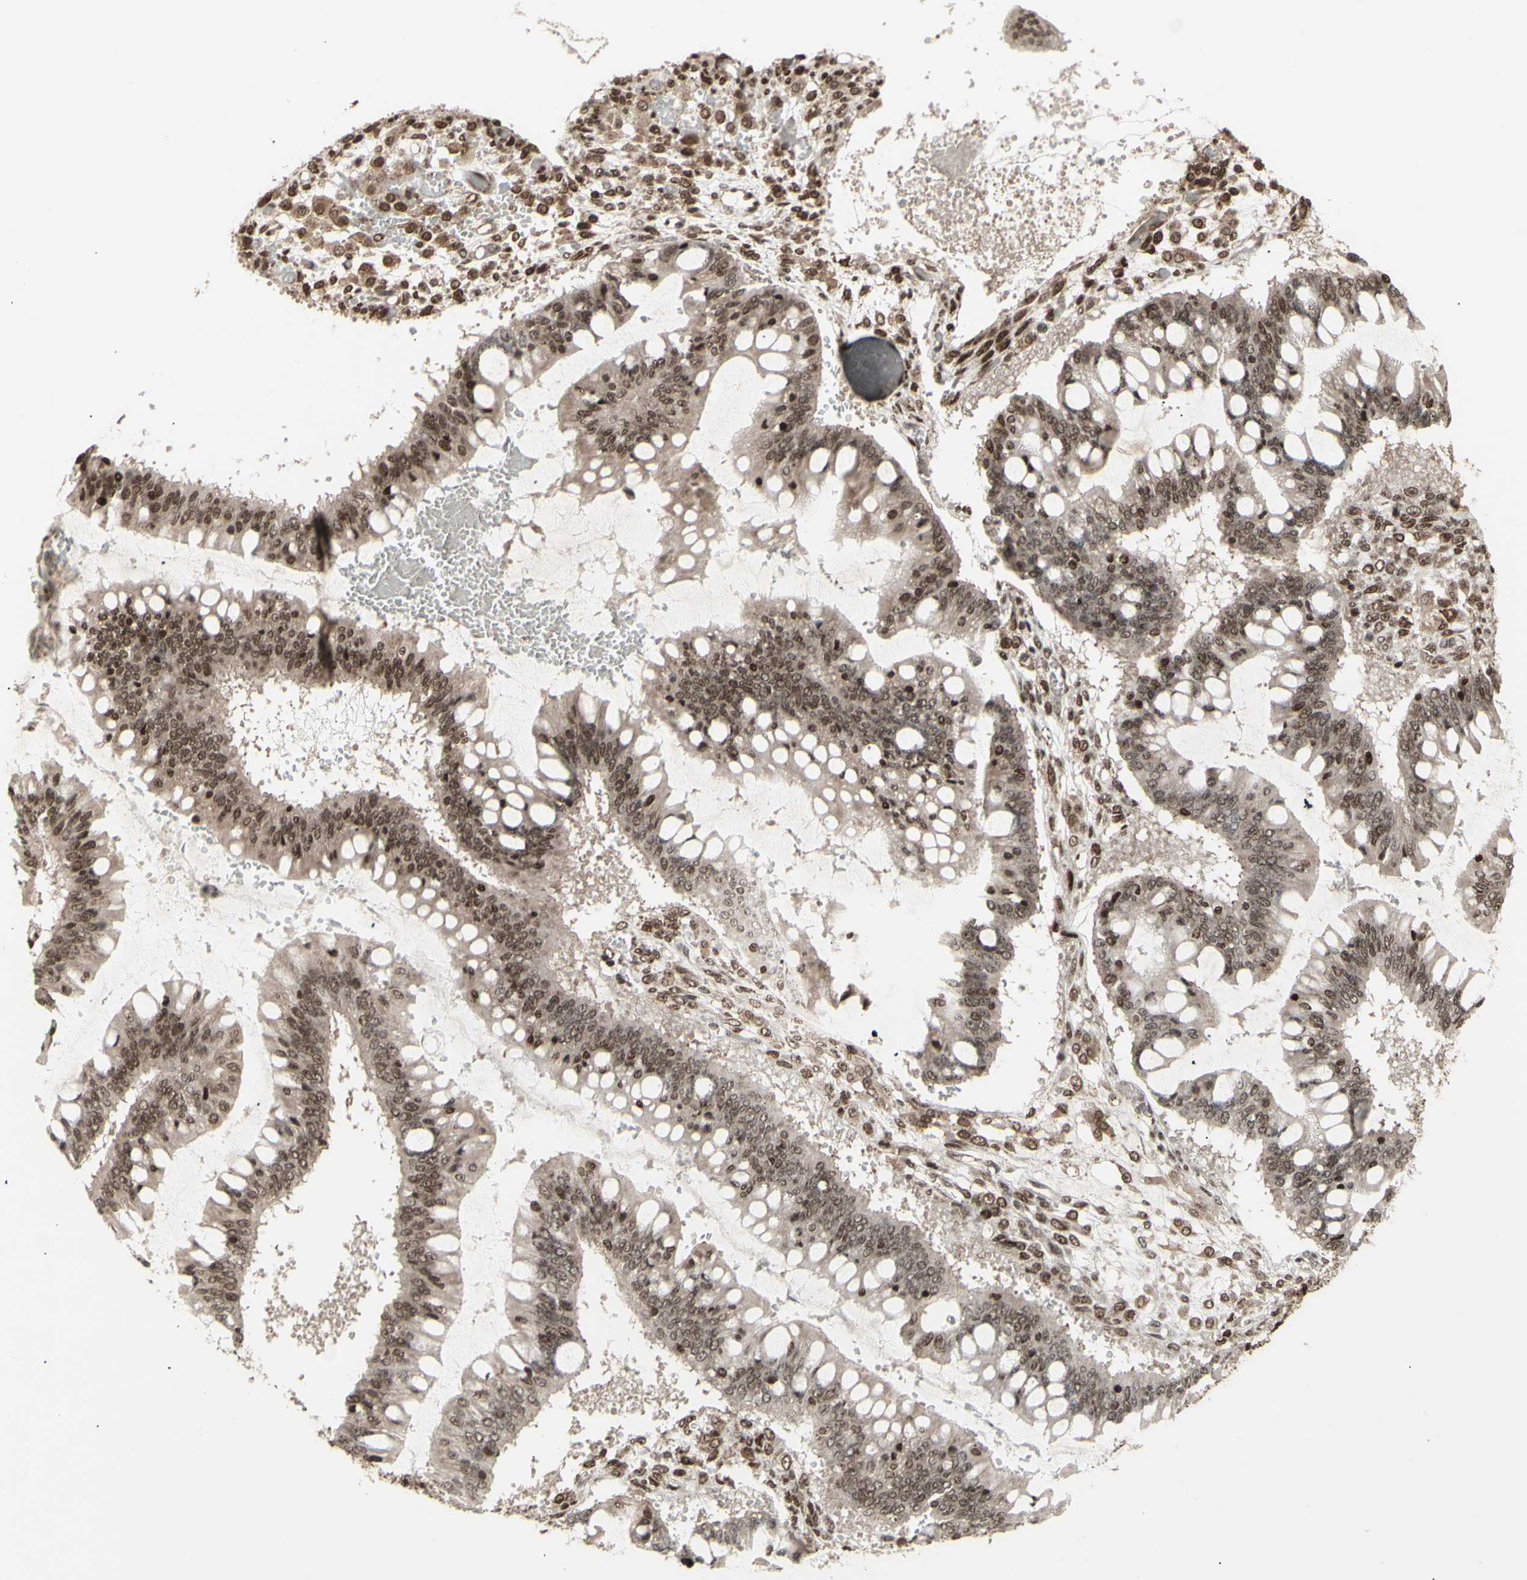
{"staining": {"intensity": "moderate", "quantity": "25%-75%", "location": "cytoplasmic/membranous,nuclear"}, "tissue": "ovarian cancer", "cell_type": "Tumor cells", "image_type": "cancer", "snomed": [{"axis": "morphology", "description": "Cystadenocarcinoma, mucinous, NOS"}, {"axis": "topography", "description": "Ovary"}], "caption": "Immunohistochemistry (DAB (3,3'-diaminobenzidine)) staining of human ovarian cancer (mucinous cystadenocarcinoma) shows moderate cytoplasmic/membranous and nuclear protein expression in about 25%-75% of tumor cells. The staining was performed using DAB, with brown indicating positive protein expression. Nuclei are stained blue with hematoxylin.", "gene": "CBX1", "patient": {"sex": "female", "age": 73}}